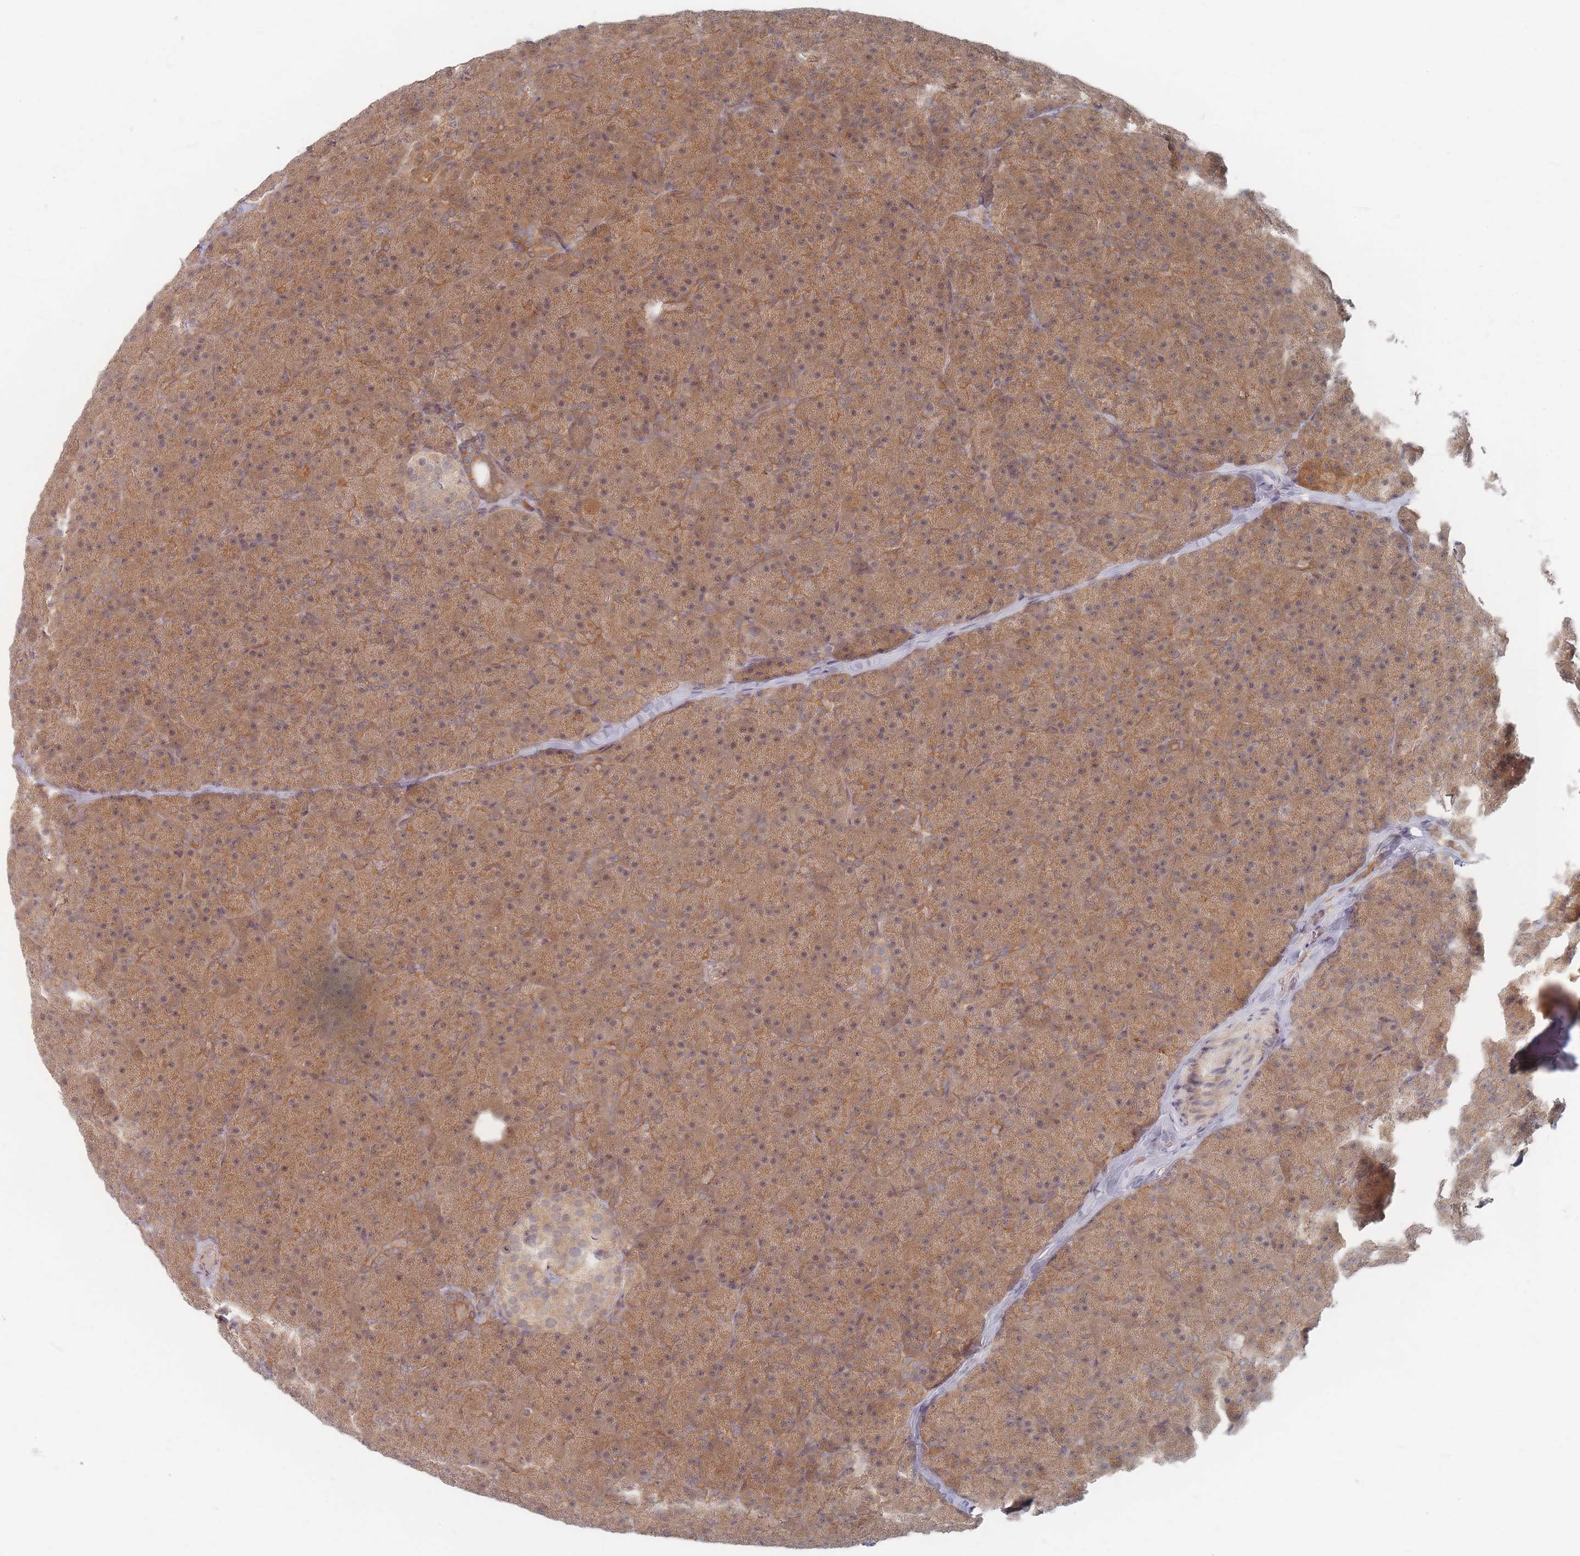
{"staining": {"intensity": "moderate", "quantity": ">75%", "location": "cytoplasmic/membranous,nuclear"}, "tissue": "pancreas", "cell_type": "Exocrine glandular cells", "image_type": "normal", "snomed": [{"axis": "morphology", "description": "Normal tissue, NOS"}, {"axis": "topography", "description": "Pancreas"}], "caption": "Moderate cytoplasmic/membranous,nuclear protein staining is identified in about >75% of exocrine glandular cells in pancreas. (IHC, brightfield microscopy, high magnification).", "gene": "PSMD9", "patient": {"sex": "male", "age": 36}}